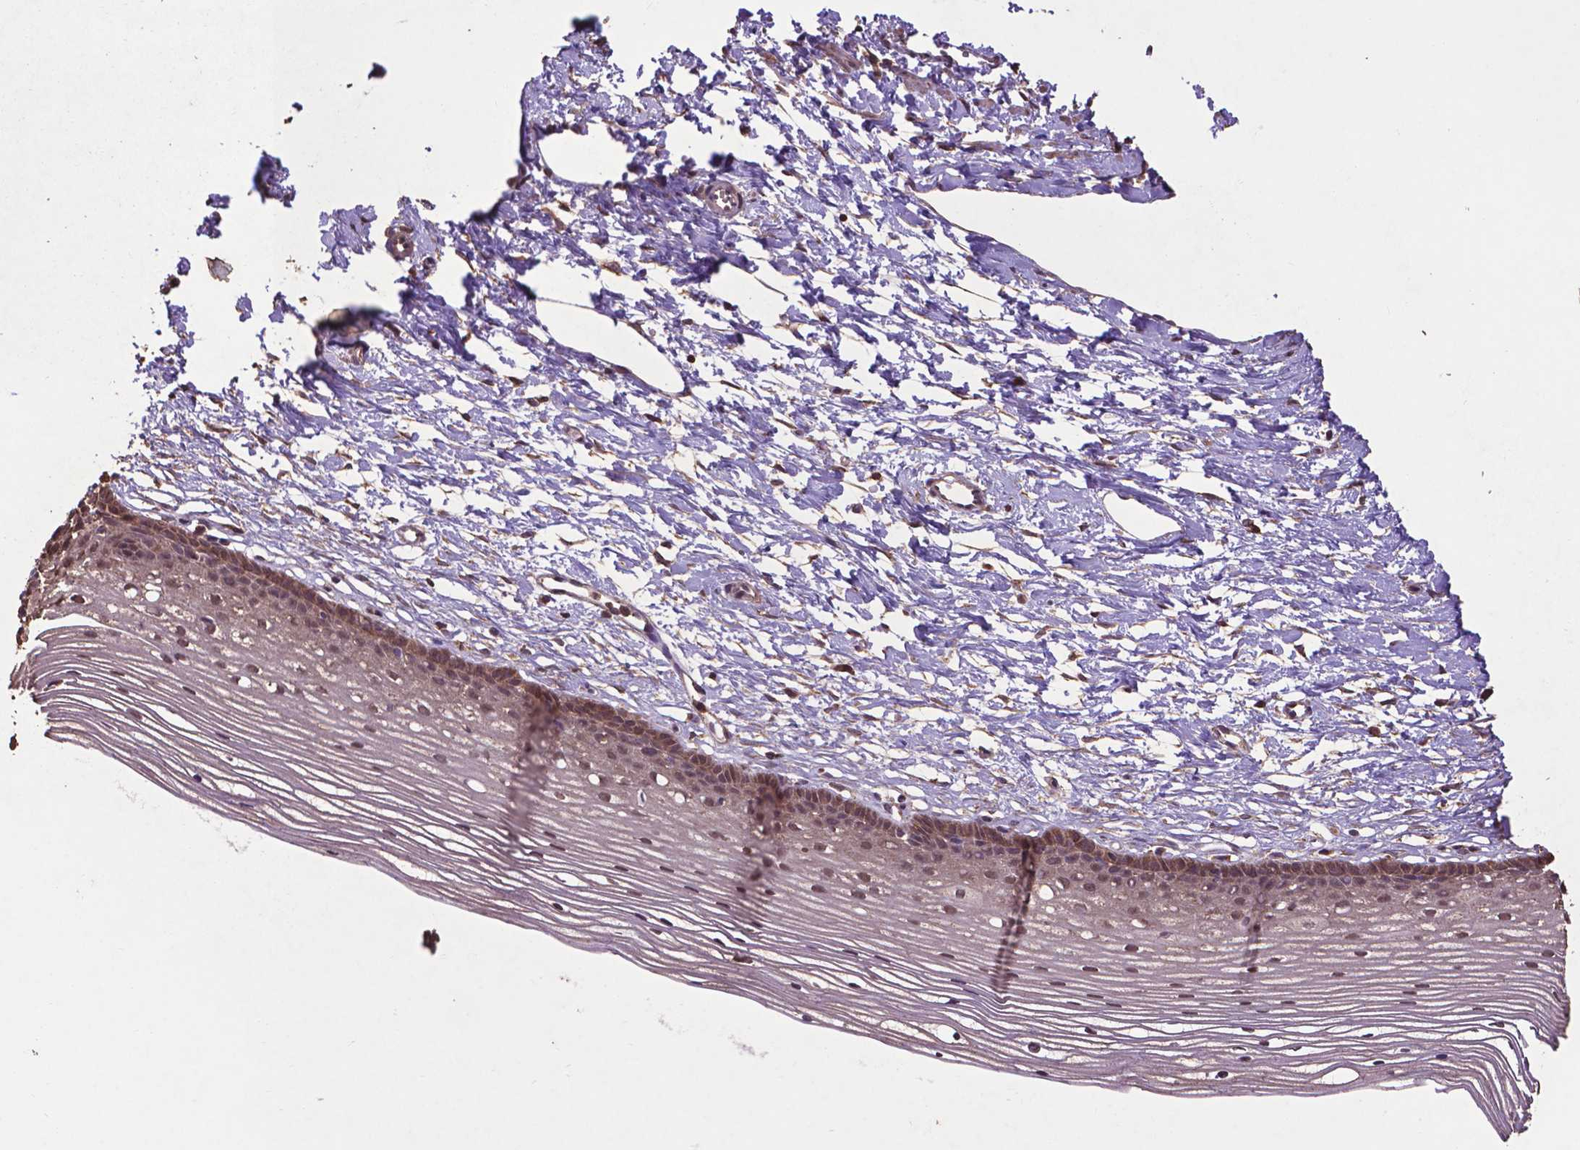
{"staining": {"intensity": "moderate", "quantity": ">75%", "location": "cytoplasmic/membranous"}, "tissue": "cervix", "cell_type": "Glandular cells", "image_type": "normal", "snomed": [{"axis": "morphology", "description": "Normal tissue, NOS"}, {"axis": "topography", "description": "Cervix"}], "caption": "Cervix stained with DAB (3,3'-diaminobenzidine) IHC exhibits medium levels of moderate cytoplasmic/membranous expression in approximately >75% of glandular cells.", "gene": "DCAF1", "patient": {"sex": "female", "age": 40}}